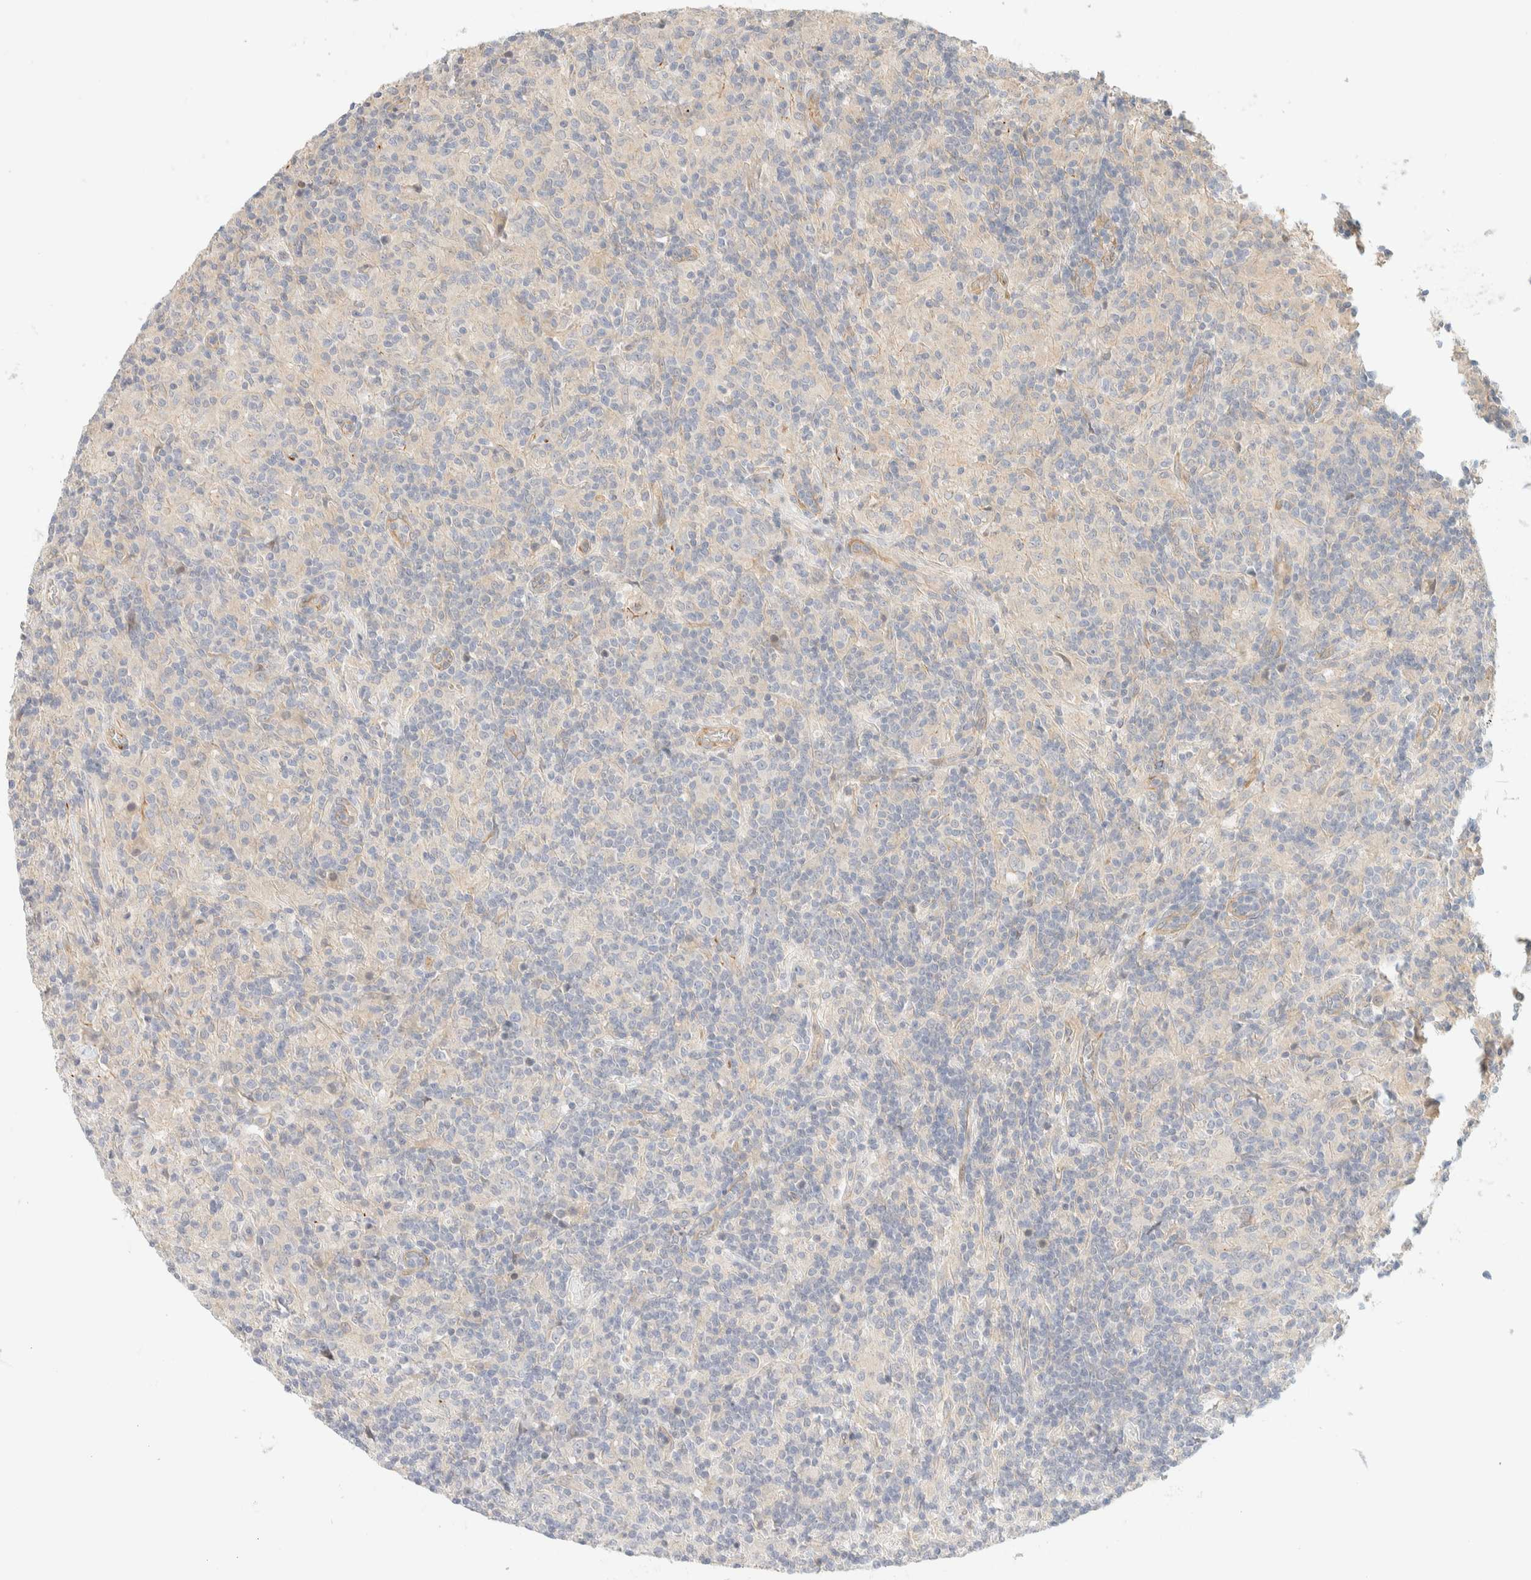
{"staining": {"intensity": "negative", "quantity": "none", "location": "none"}, "tissue": "lymphoma", "cell_type": "Tumor cells", "image_type": "cancer", "snomed": [{"axis": "morphology", "description": "Hodgkin's disease, NOS"}, {"axis": "topography", "description": "Lymph node"}], "caption": "The image reveals no significant staining in tumor cells of Hodgkin's disease.", "gene": "FAT1", "patient": {"sex": "male", "age": 70}}